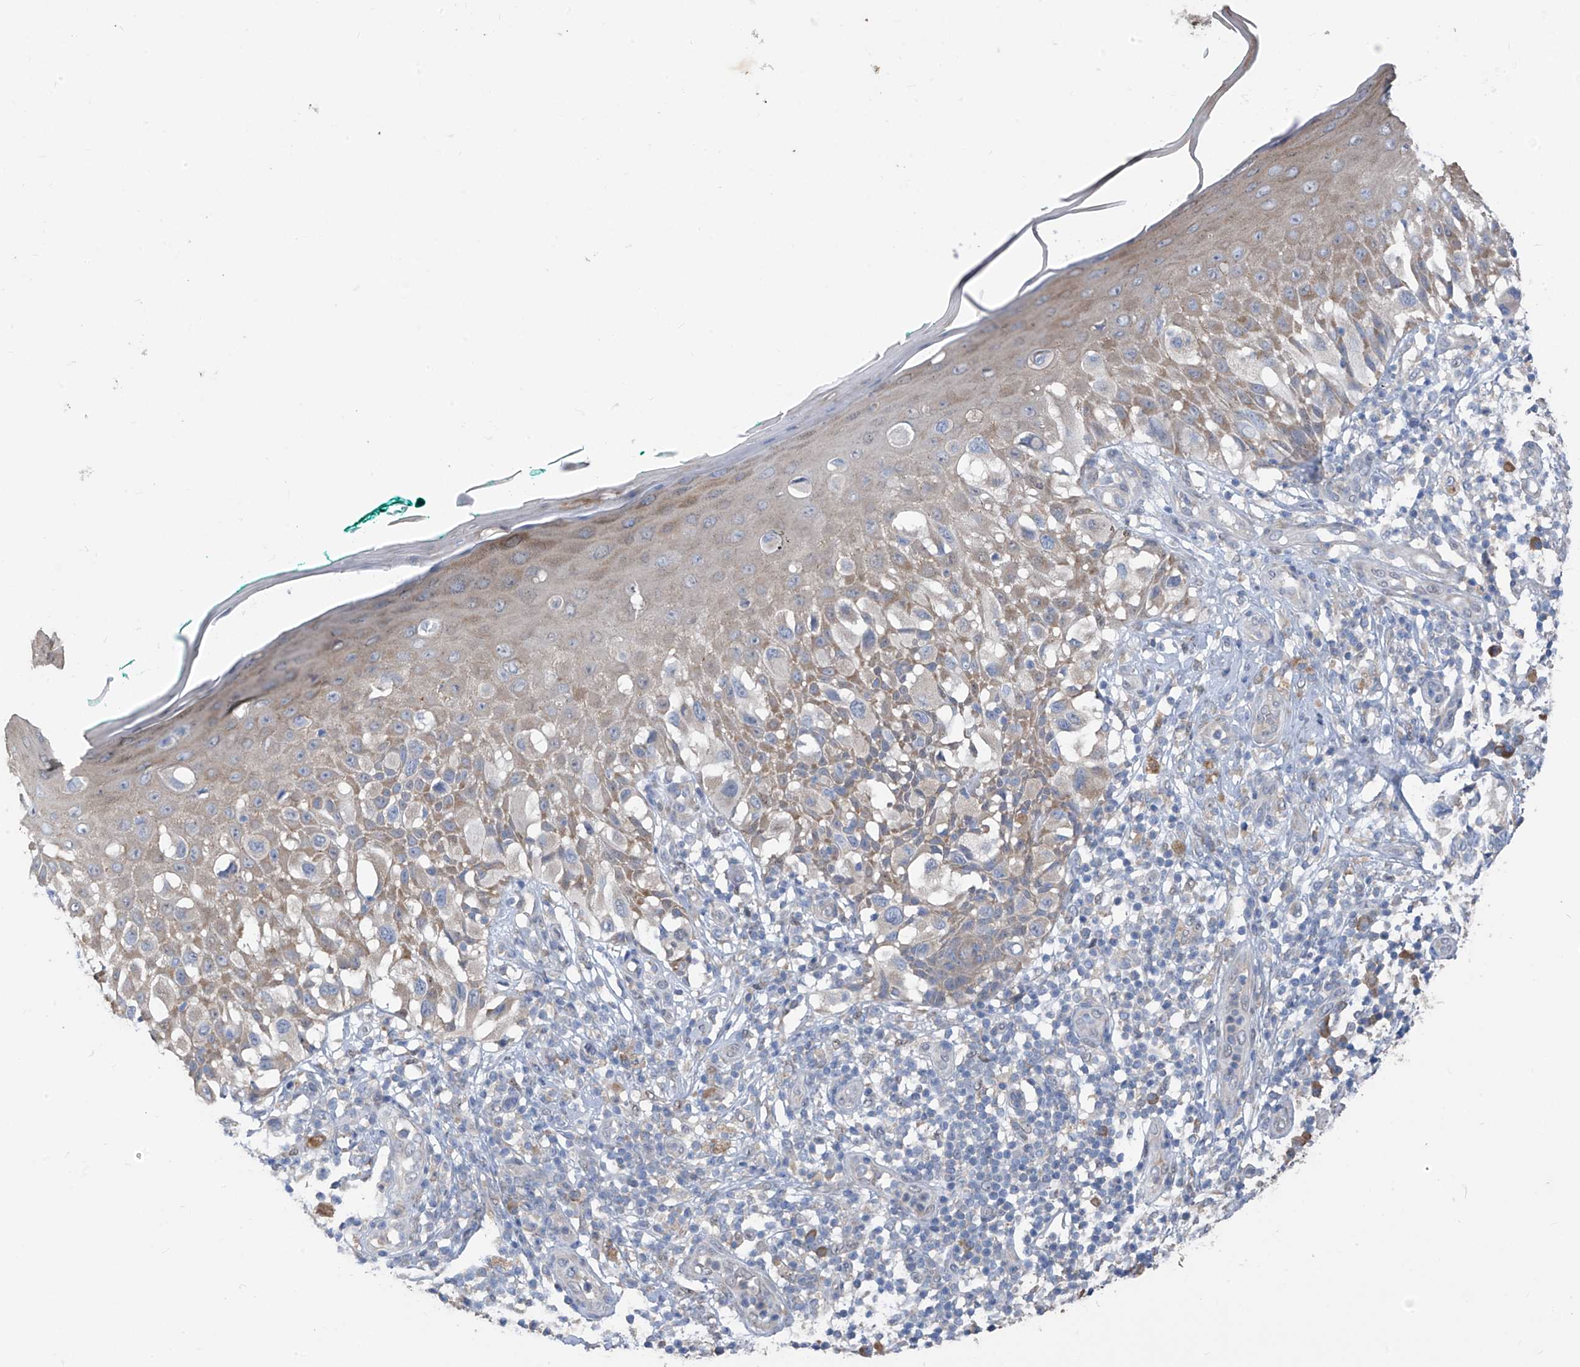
{"staining": {"intensity": "weak", "quantity": "25%-75%", "location": "cytoplasmic/membranous"}, "tissue": "melanoma", "cell_type": "Tumor cells", "image_type": "cancer", "snomed": [{"axis": "morphology", "description": "Malignant melanoma, NOS"}, {"axis": "topography", "description": "Skin"}], "caption": "Weak cytoplasmic/membranous protein positivity is present in approximately 25%-75% of tumor cells in melanoma.", "gene": "RPL4", "patient": {"sex": "female", "age": 81}}